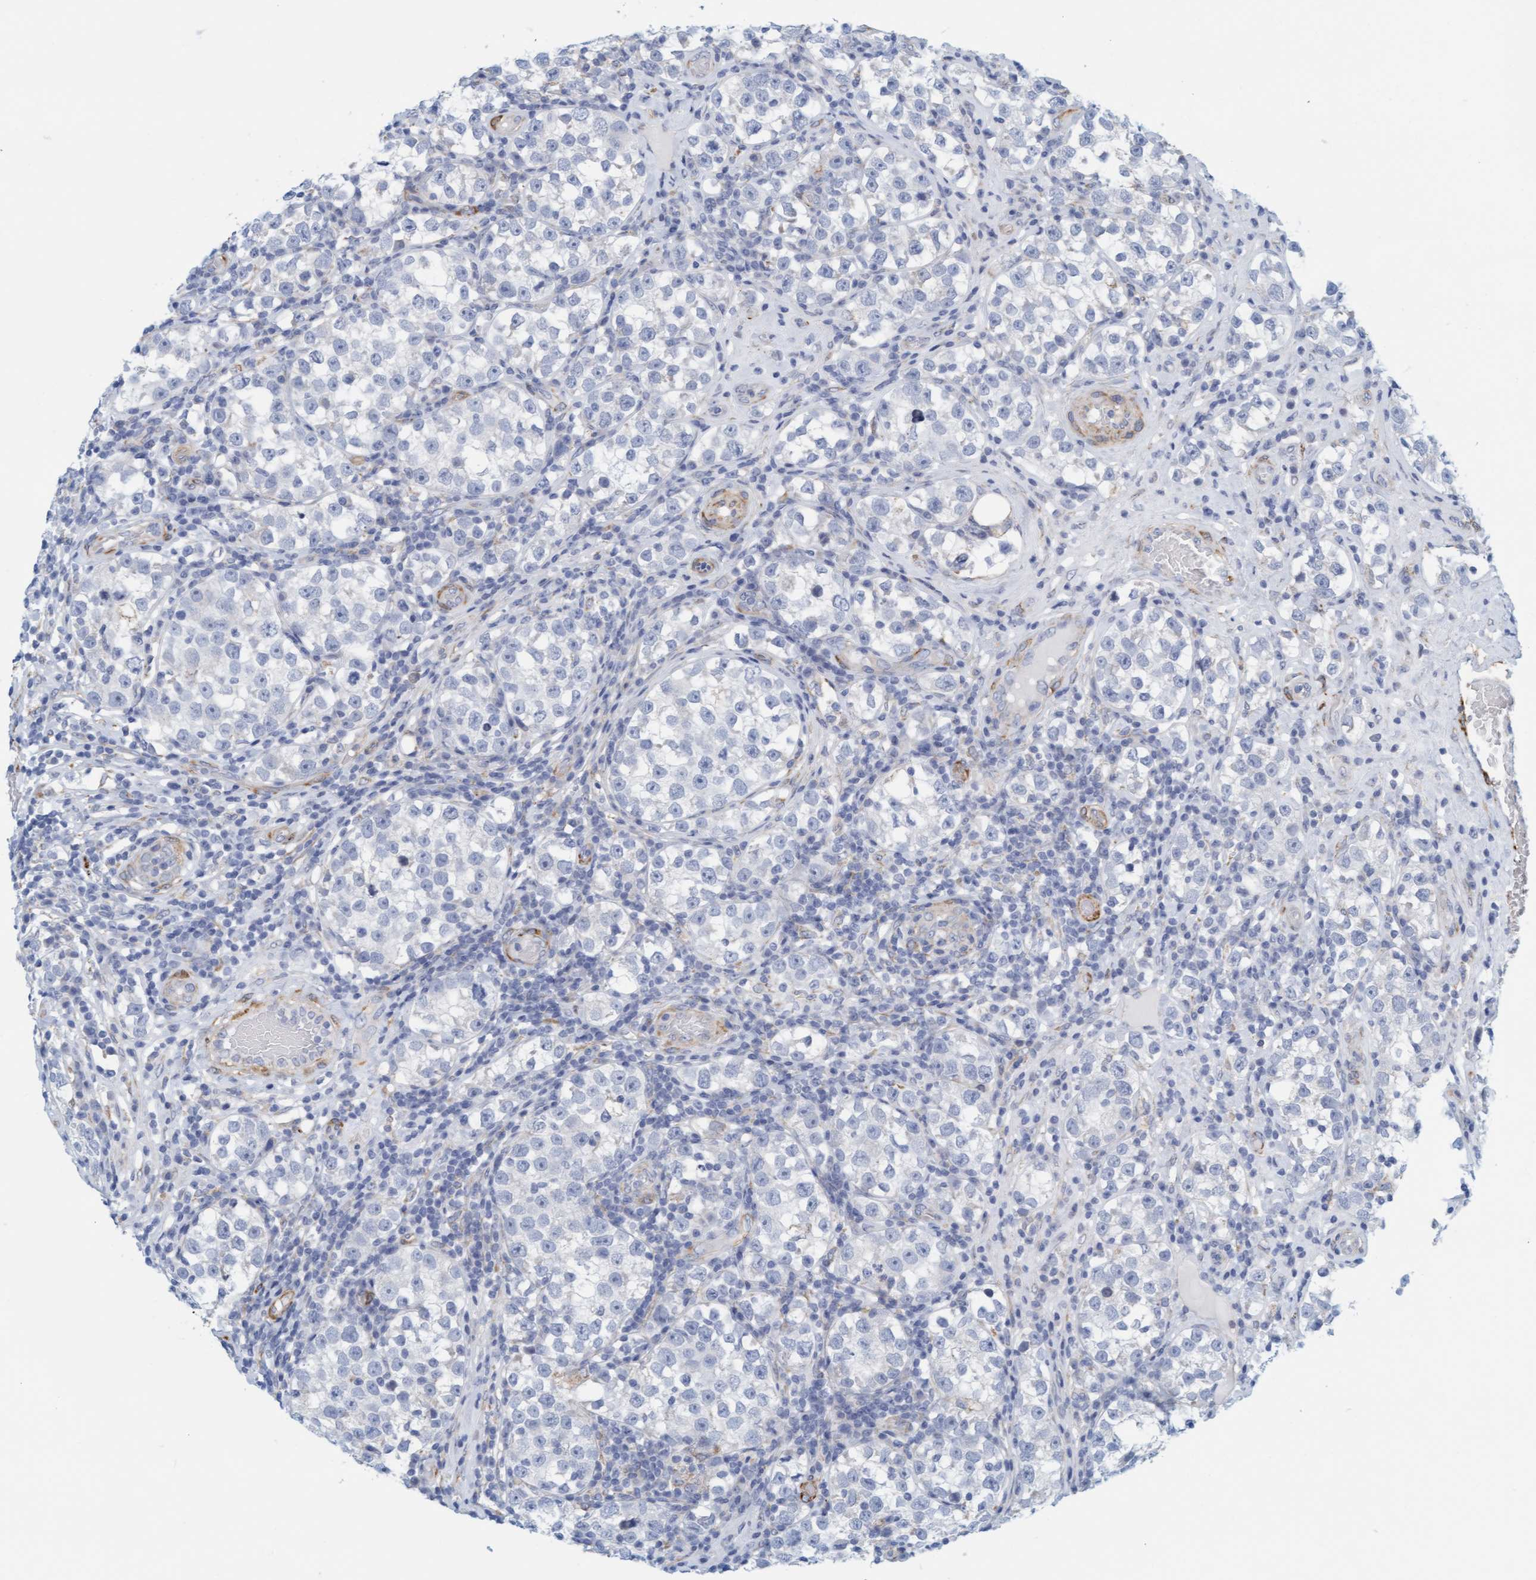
{"staining": {"intensity": "negative", "quantity": "none", "location": "none"}, "tissue": "testis cancer", "cell_type": "Tumor cells", "image_type": "cancer", "snomed": [{"axis": "morphology", "description": "Normal tissue, NOS"}, {"axis": "morphology", "description": "Seminoma, NOS"}, {"axis": "topography", "description": "Testis"}], "caption": "DAB immunohistochemical staining of seminoma (testis) displays no significant expression in tumor cells.", "gene": "MAP1B", "patient": {"sex": "male", "age": 43}}